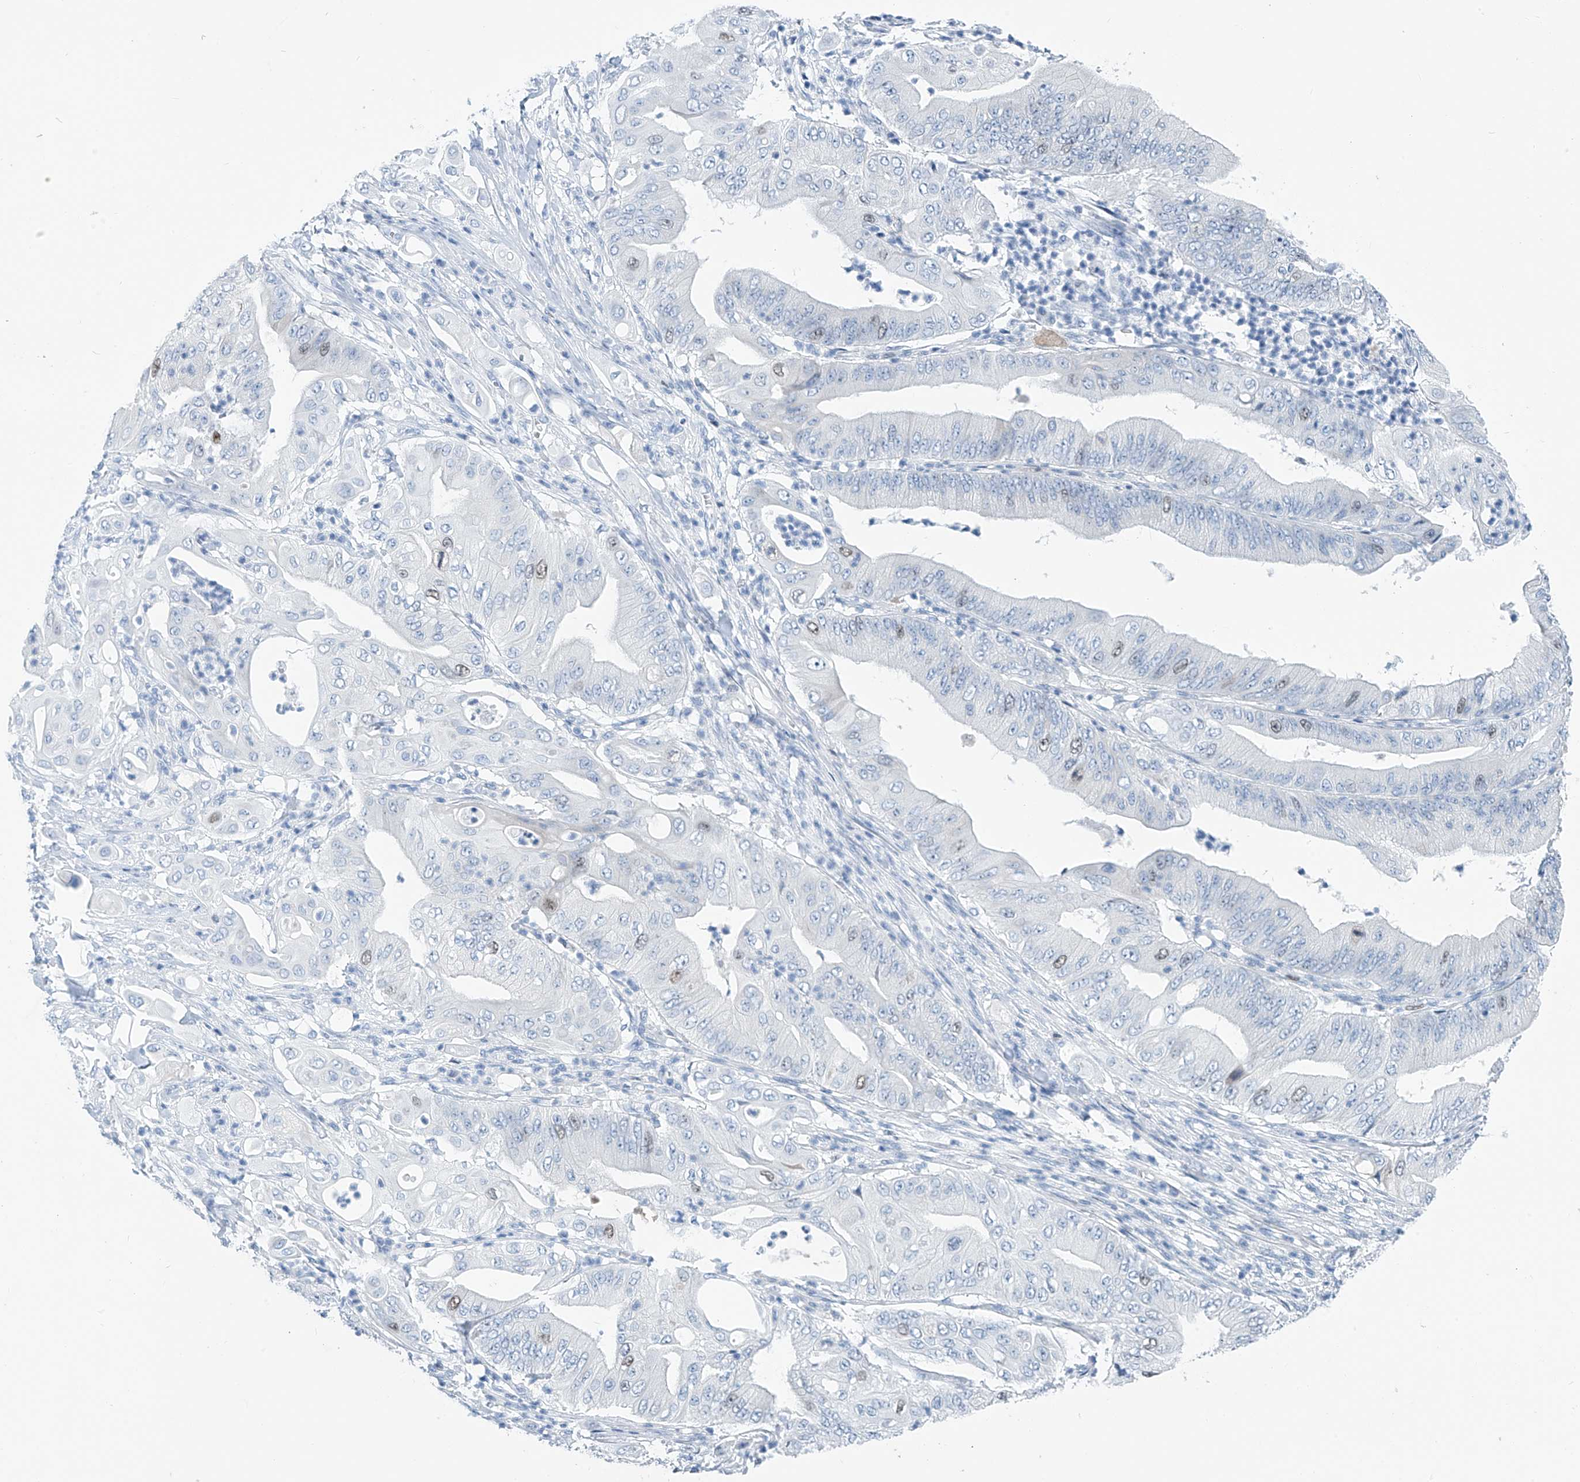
{"staining": {"intensity": "weak", "quantity": "<25%", "location": "nuclear"}, "tissue": "pancreatic cancer", "cell_type": "Tumor cells", "image_type": "cancer", "snomed": [{"axis": "morphology", "description": "Adenocarcinoma, NOS"}, {"axis": "topography", "description": "Pancreas"}], "caption": "Immunohistochemical staining of pancreatic cancer reveals no significant staining in tumor cells. (Stains: DAB (3,3'-diaminobenzidine) immunohistochemistry with hematoxylin counter stain, Microscopy: brightfield microscopy at high magnification).", "gene": "SGO2", "patient": {"sex": "female", "age": 77}}